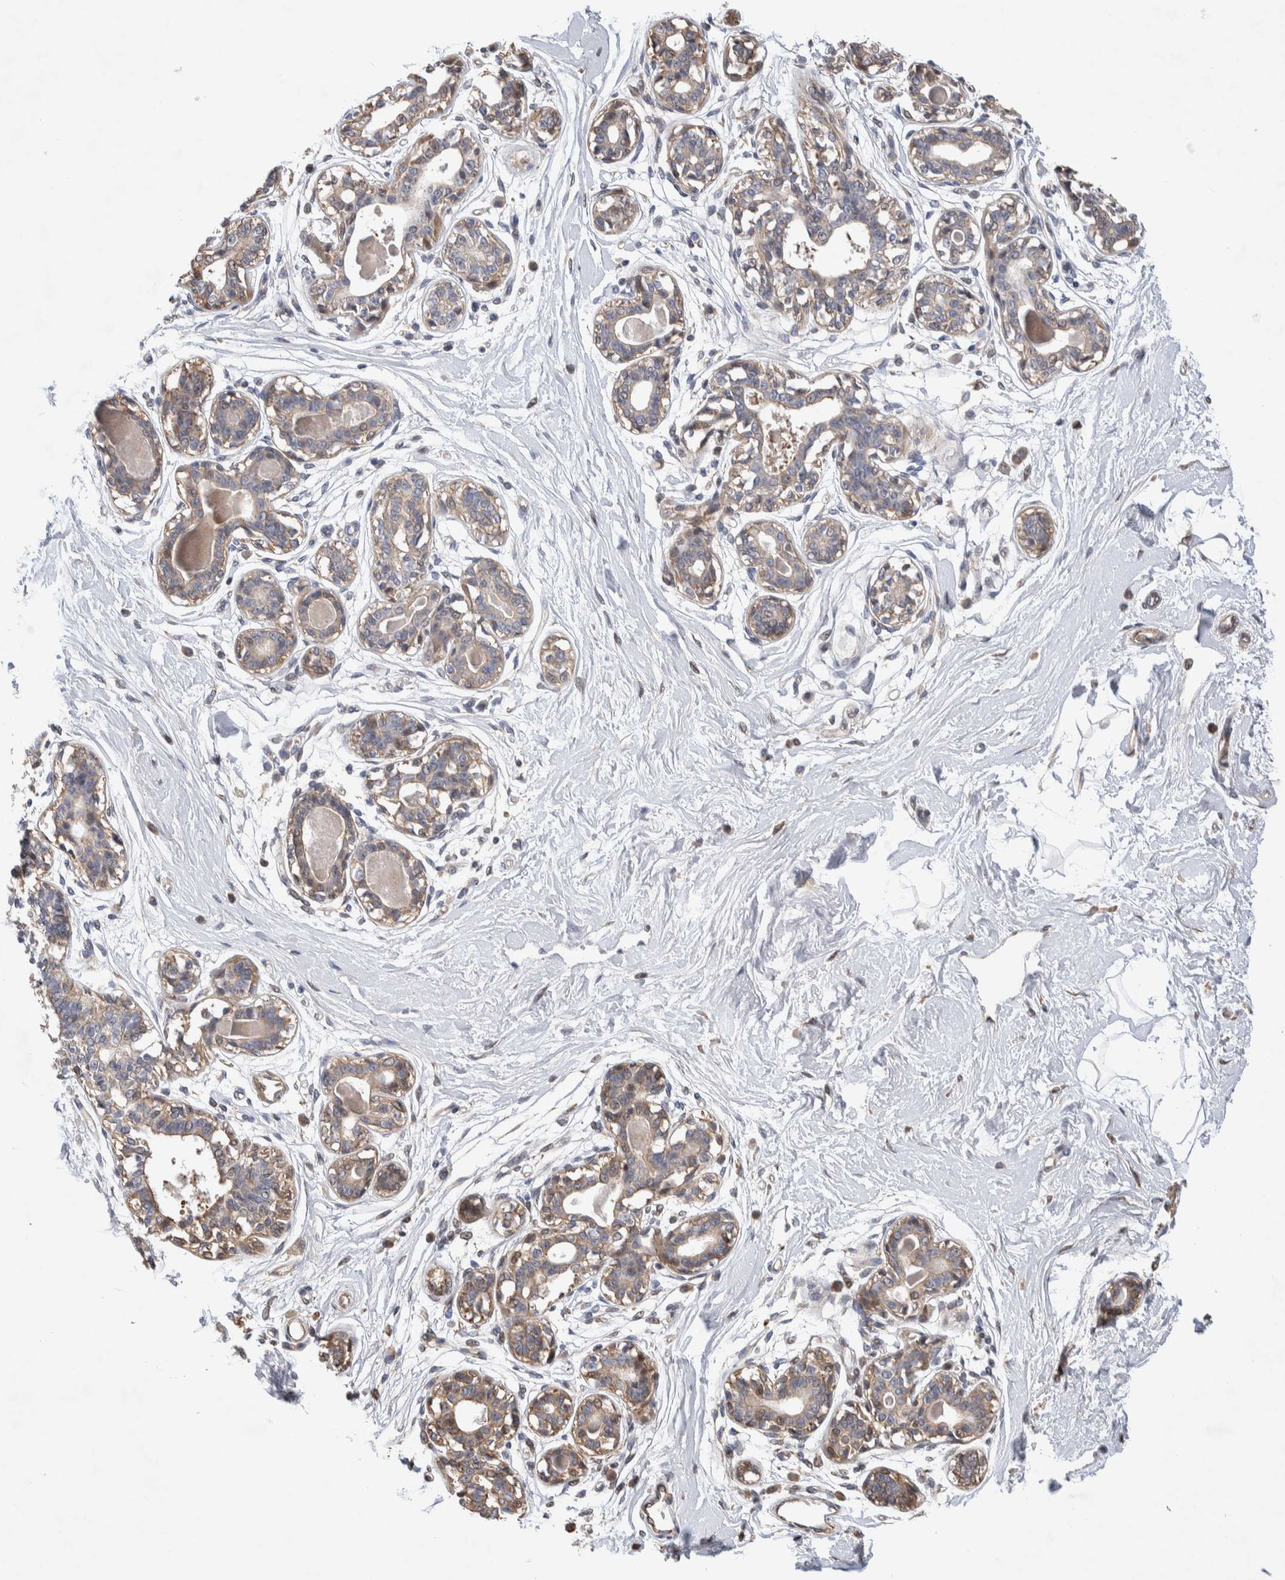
{"staining": {"intensity": "weak", "quantity": "<25%", "location": "cytoplasmic/membranous"}, "tissue": "breast", "cell_type": "Adipocytes", "image_type": "normal", "snomed": [{"axis": "morphology", "description": "Normal tissue, NOS"}, {"axis": "topography", "description": "Breast"}], "caption": "This is an immunohistochemistry image of normal human breast. There is no positivity in adipocytes.", "gene": "LZTS1", "patient": {"sex": "female", "age": 45}}